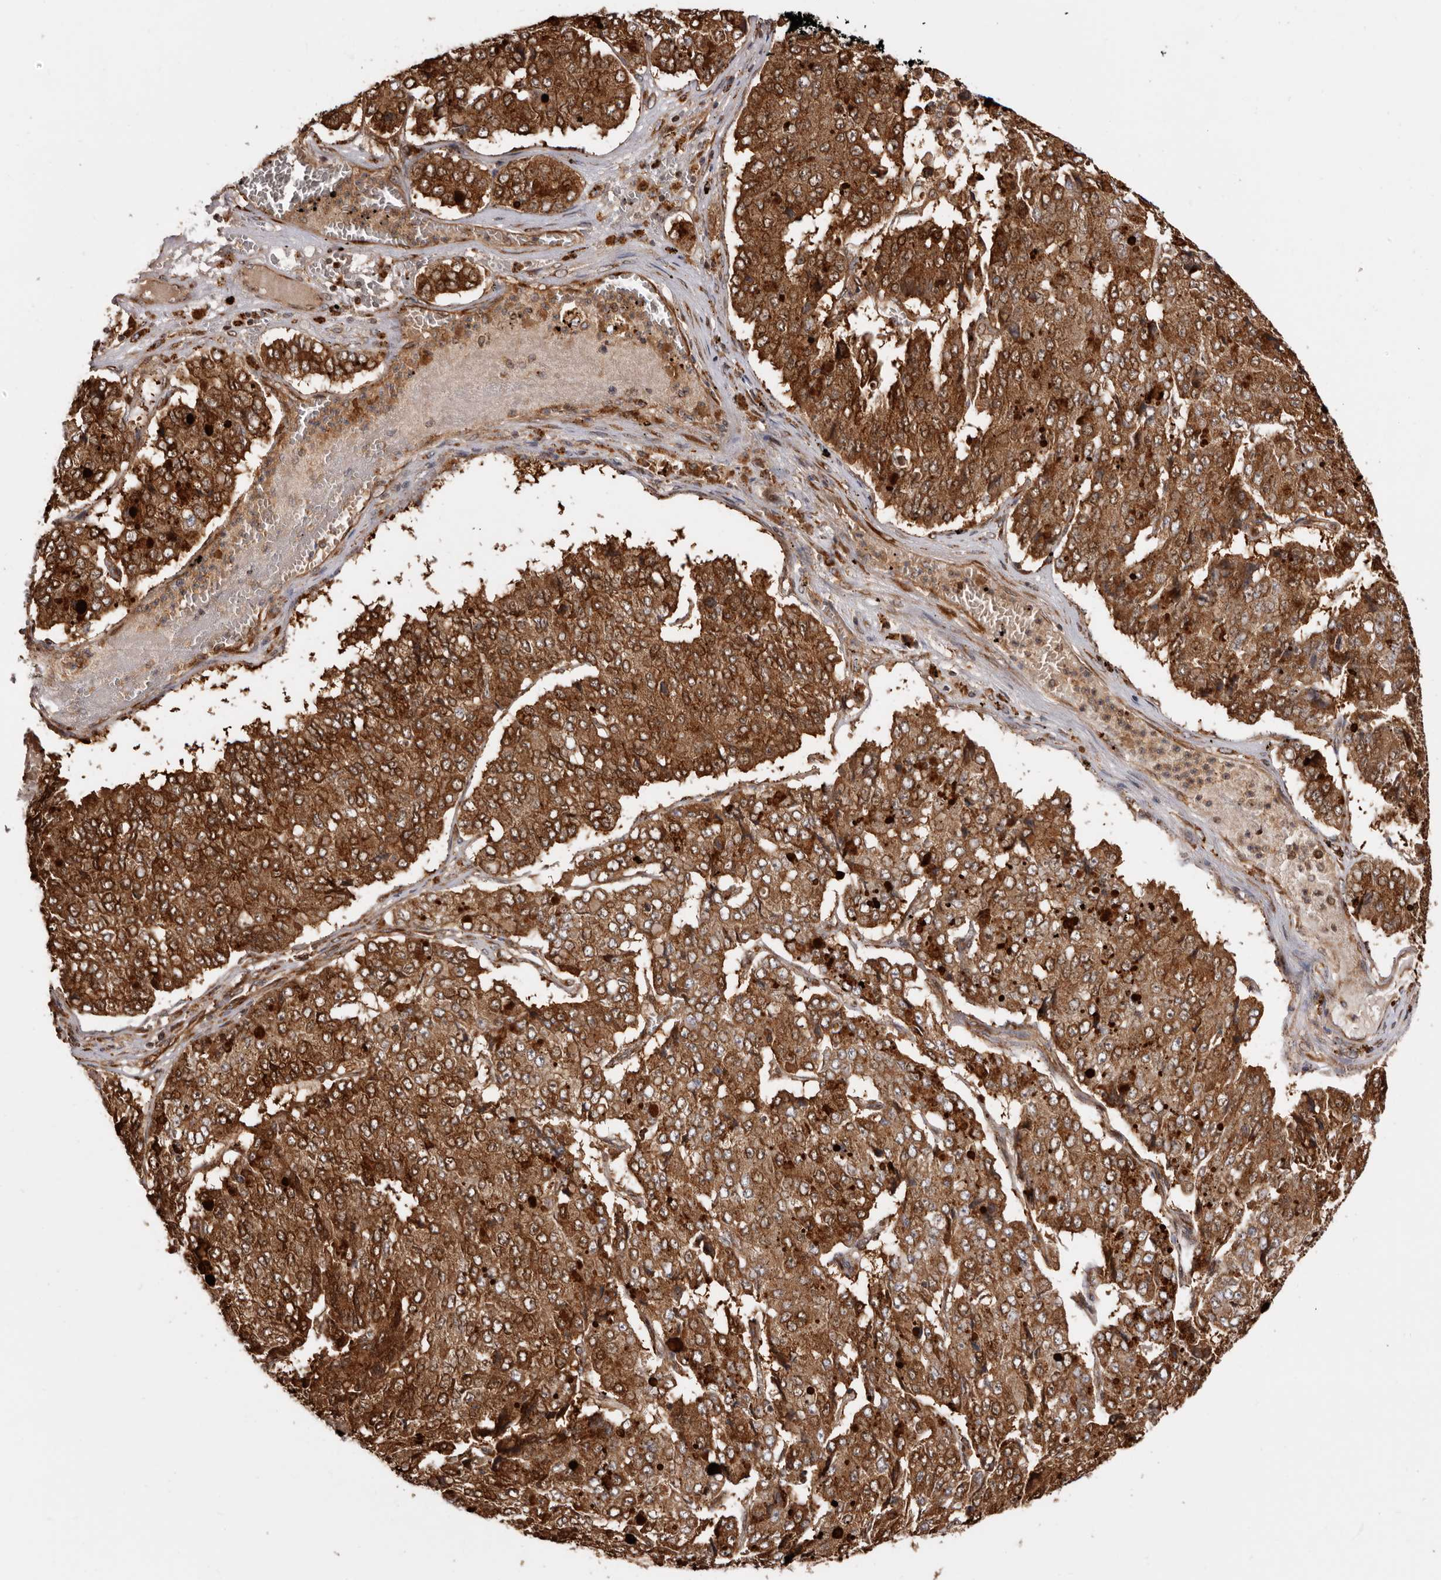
{"staining": {"intensity": "strong", "quantity": "25%-75%", "location": "cytoplasmic/membranous,nuclear"}, "tissue": "pancreatic cancer", "cell_type": "Tumor cells", "image_type": "cancer", "snomed": [{"axis": "morphology", "description": "Adenocarcinoma, NOS"}, {"axis": "topography", "description": "Pancreas"}], "caption": "Pancreatic cancer (adenocarcinoma) stained with a protein marker displays strong staining in tumor cells.", "gene": "GPR27", "patient": {"sex": "male", "age": 50}}